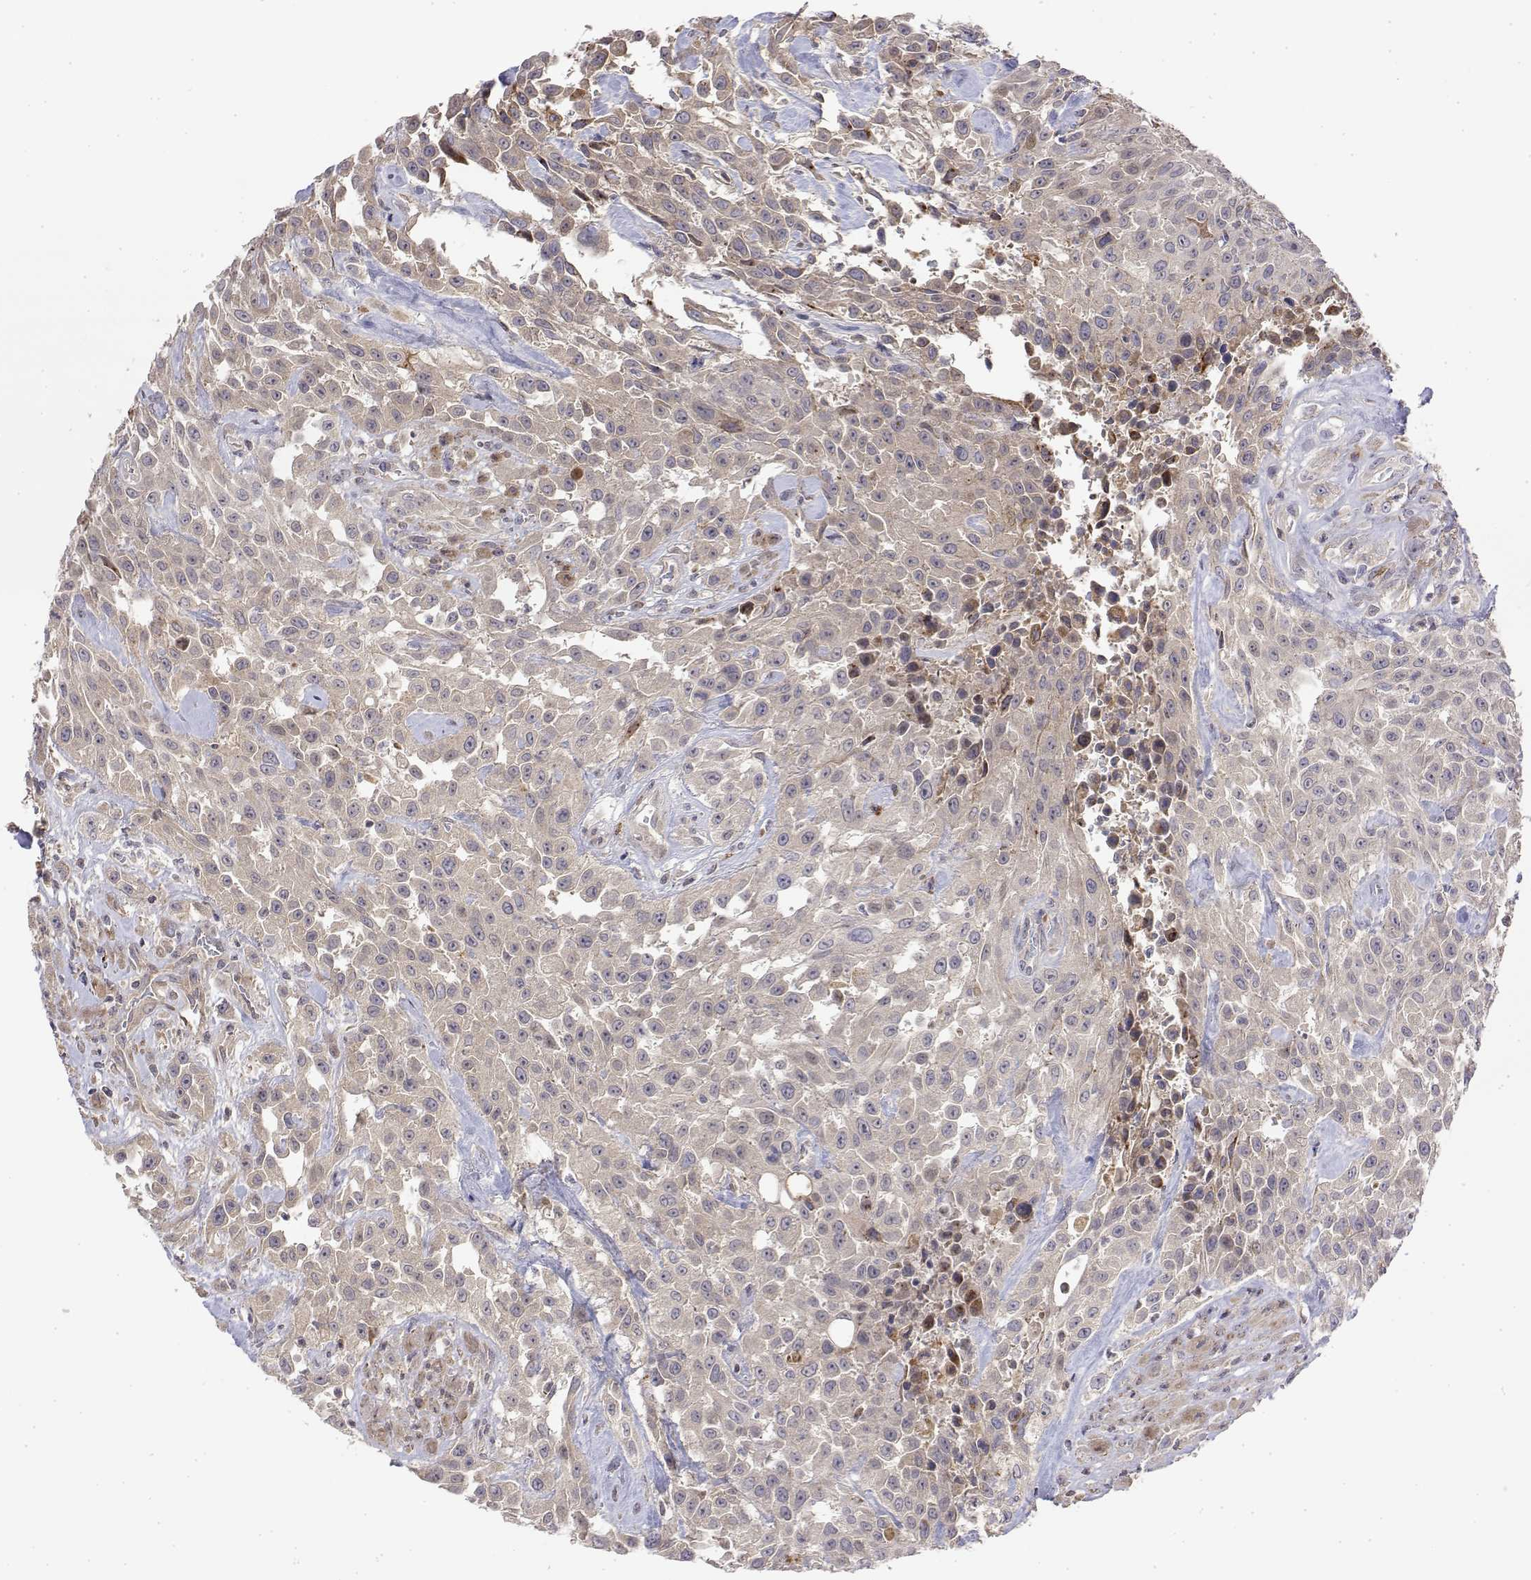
{"staining": {"intensity": "negative", "quantity": "none", "location": "none"}, "tissue": "urothelial cancer", "cell_type": "Tumor cells", "image_type": "cancer", "snomed": [{"axis": "morphology", "description": "Urothelial carcinoma, High grade"}, {"axis": "topography", "description": "Urinary bladder"}], "caption": "This is an IHC histopathology image of human urothelial cancer. There is no expression in tumor cells.", "gene": "IGFBP4", "patient": {"sex": "male", "age": 79}}